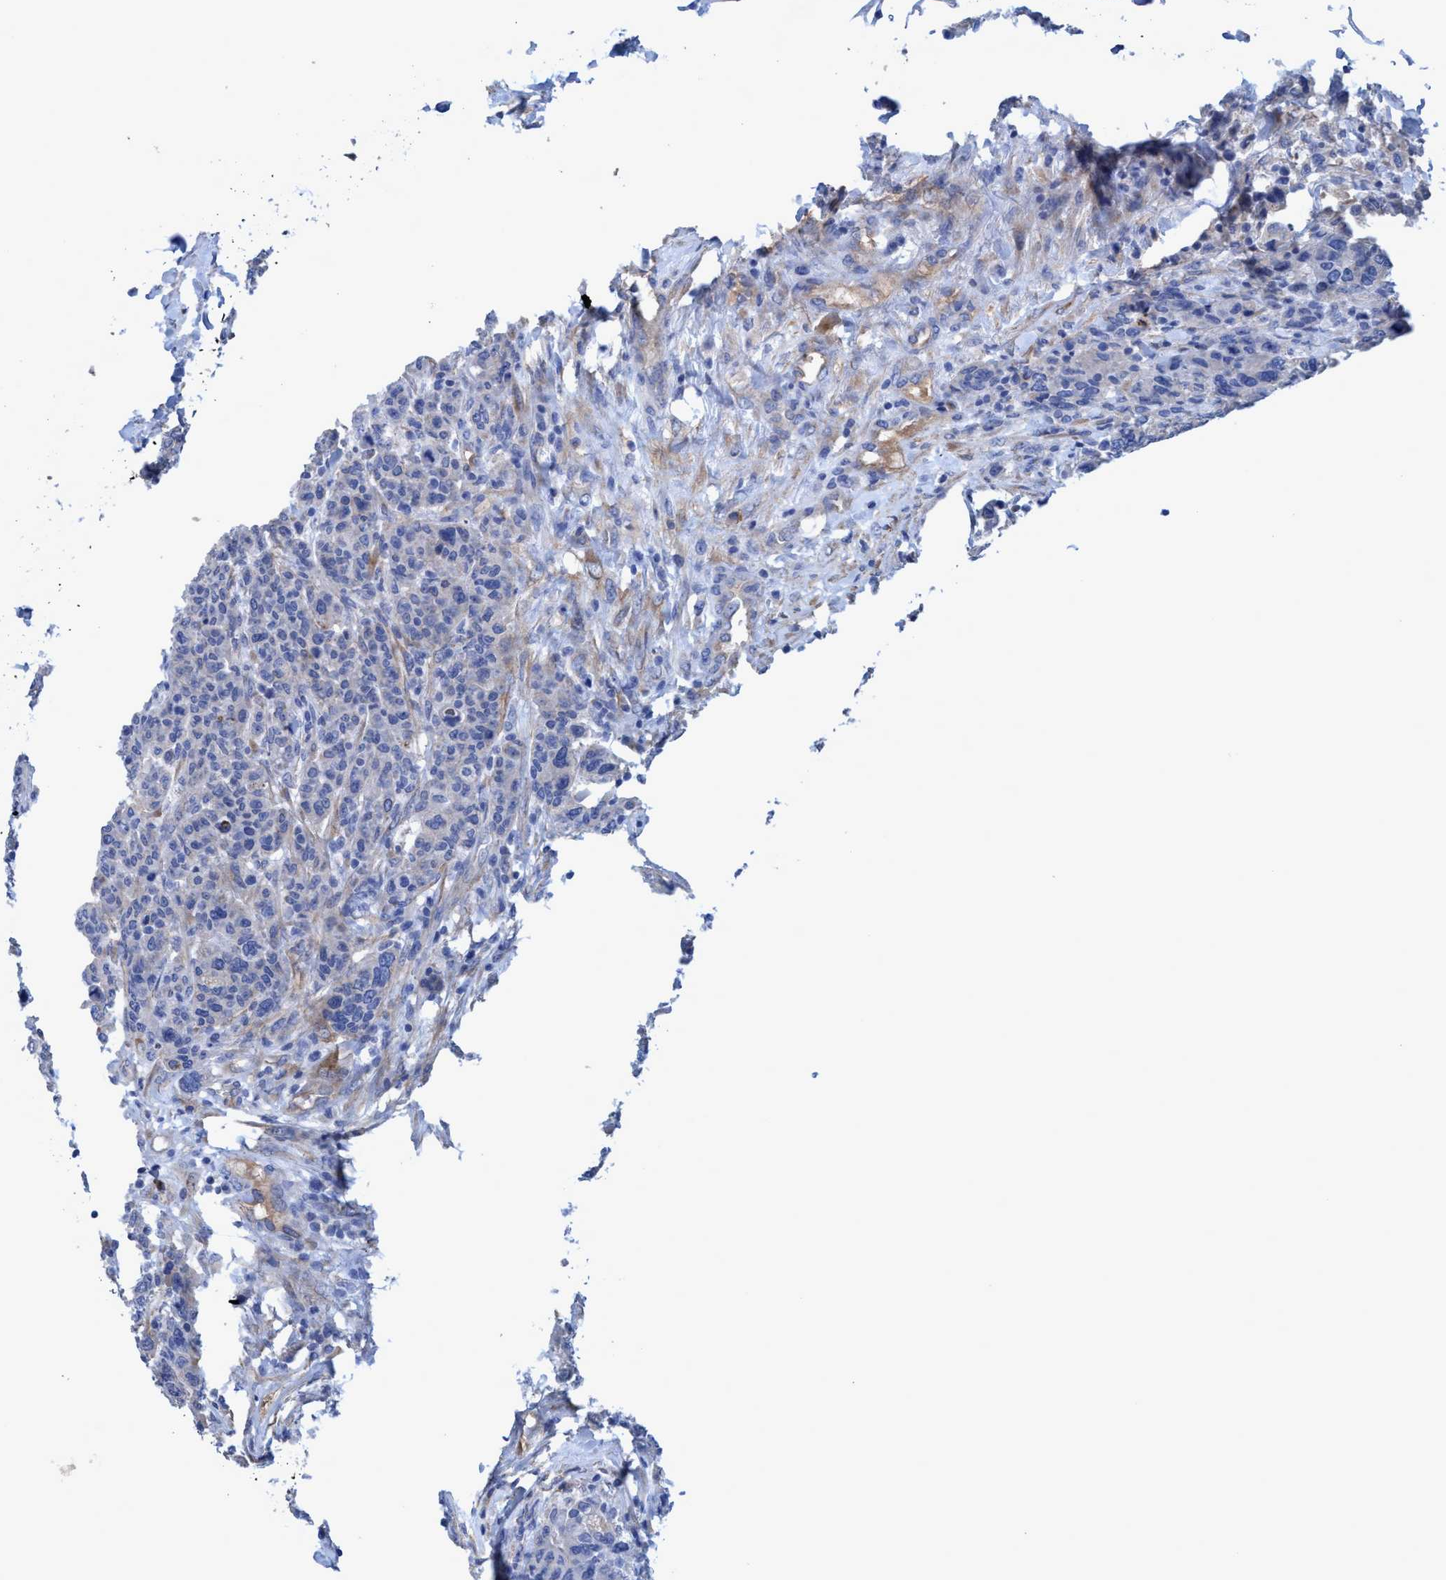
{"staining": {"intensity": "negative", "quantity": "none", "location": "none"}, "tissue": "breast cancer", "cell_type": "Tumor cells", "image_type": "cancer", "snomed": [{"axis": "morphology", "description": "Duct carcinoma"}, {"axis": "topography", "description": "Breast"}], "caption": "This micrograph is of intraductal carcinoma (breast) stained with immunohistochemistry (IHC) to label a protein in brown with the nuclei are counter-stained blue. There is no expression in tumor cells. Nuclei are stained in blue.", "gene": "GULP1", "patient": {"sex": "female", "age": 37}}